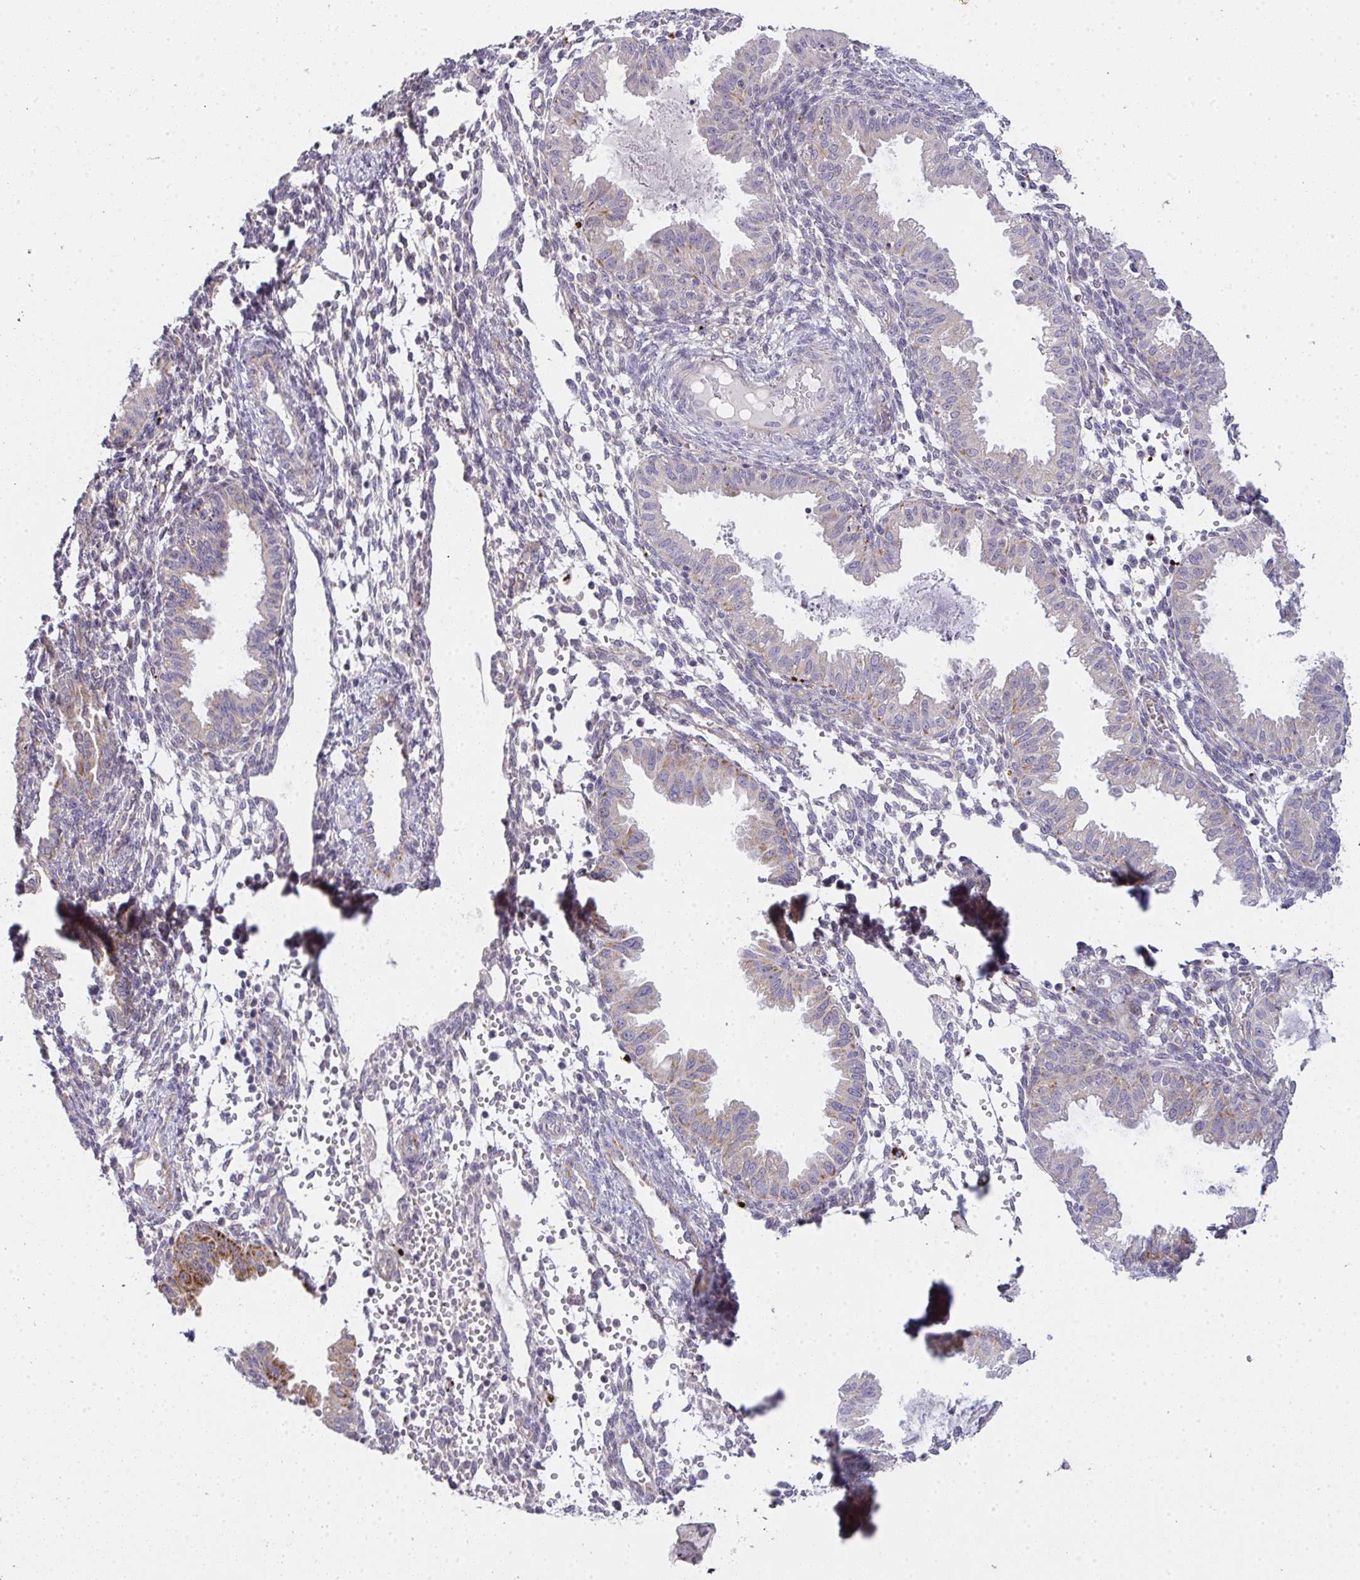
{"staining": {"intensity": "negative", "quantity": "none", "location": "none"}, "tissue": "endometrium", "cell_type": "Cells in endometrial stroma", "image_type": "normal", "snomed": [{"axis": "morphology", "description": "Normal tissue, NOS"}, {"axis": "topography", "description": "Endometrium"}], "caption": "This is an immunohistochemistry (IHC) photomicrograph of normal endometrium. There is no positivity in cells in endometrial stroma.", "gene": "TMEM219", "patient": {"sex": "female", "age": 33}}